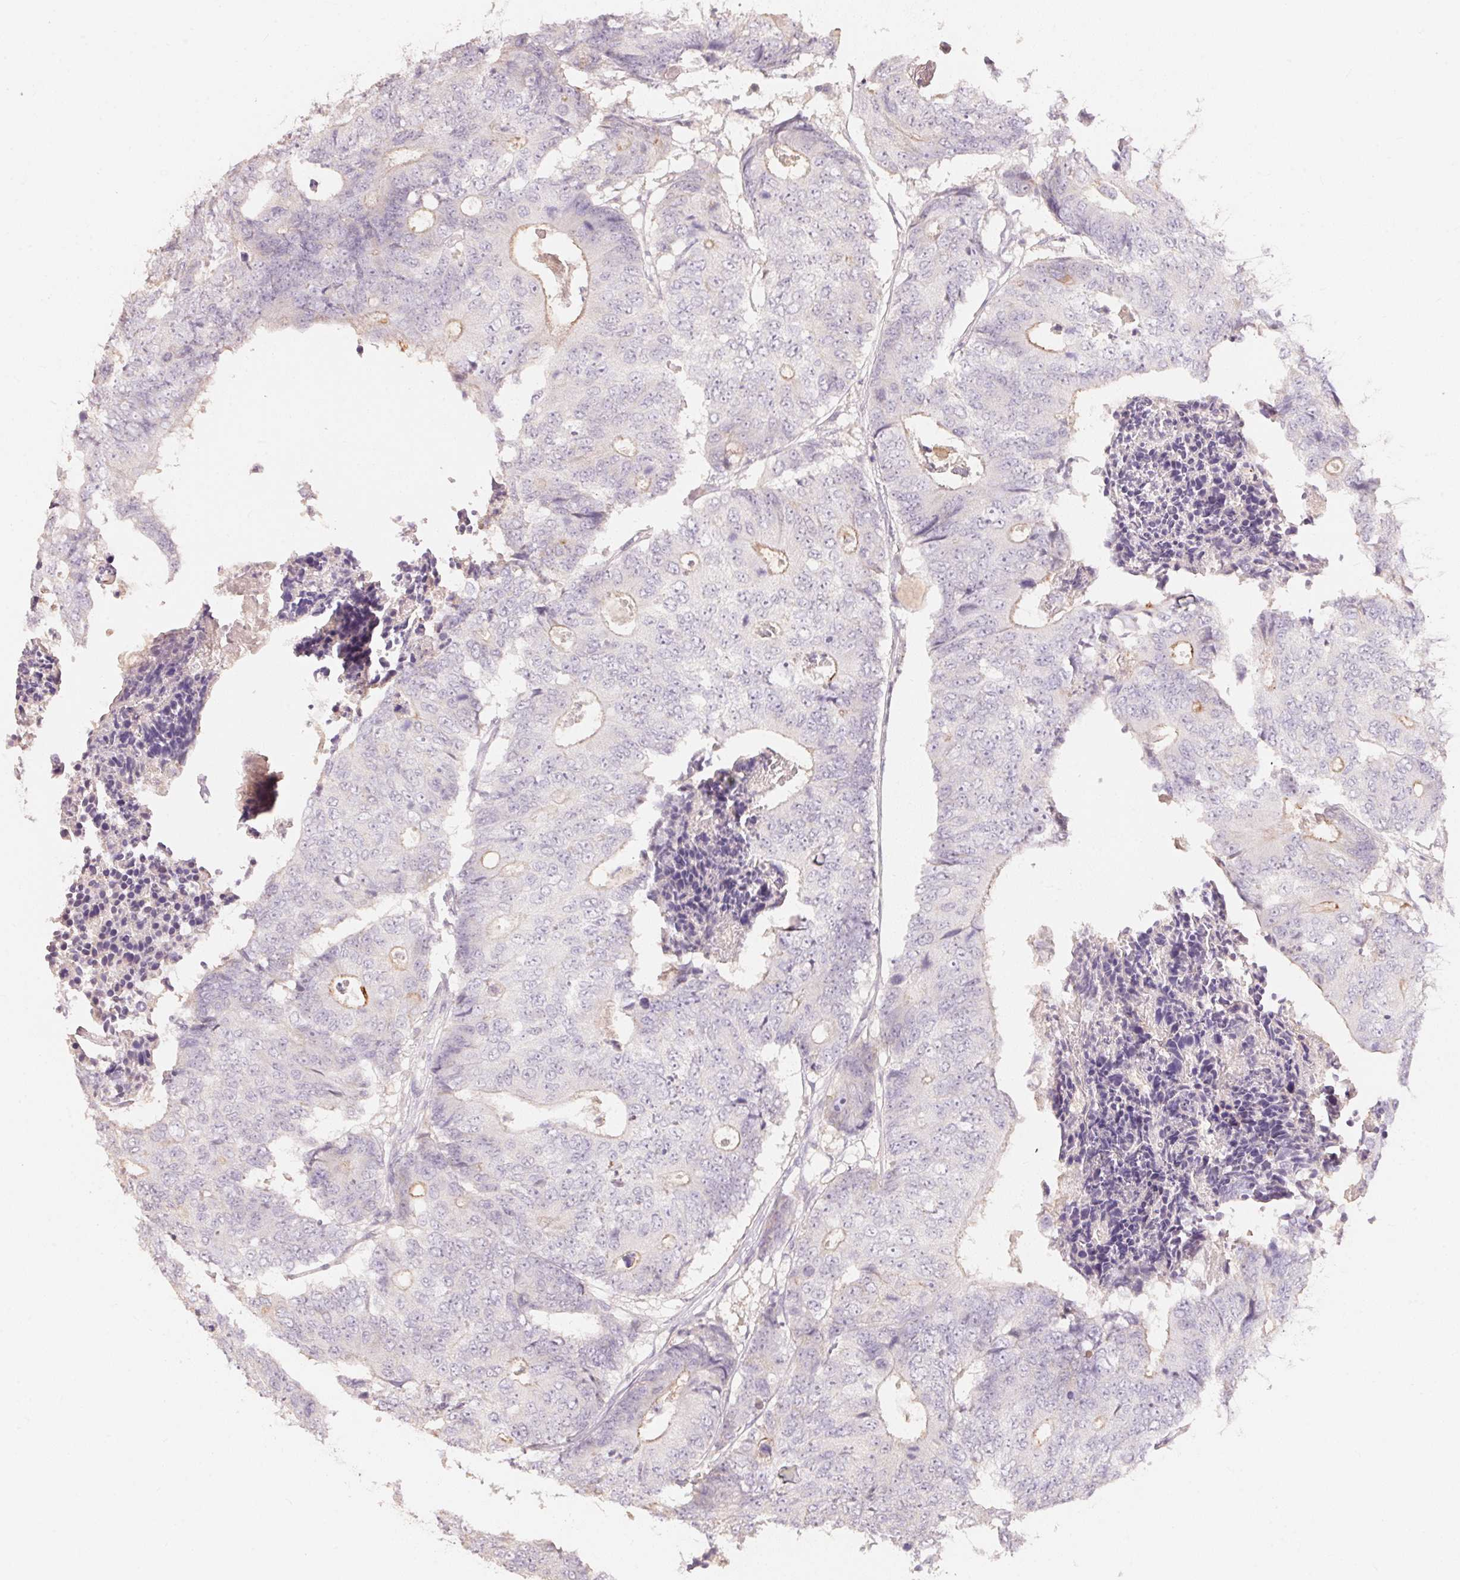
{"staining": {"intensity": "weak", "quantity": "<25%", "location": "cytoplasmic/membranous"}, "tissue": "colorectal cancer", "cell_type": "Tumor cells", "image_type": "cancer", "snomed": [{"axis": "morphology", "description": "Adenocarcinoma, NOS"}, {"axis": "topography", "description": "Colon"}], "caption": "IHC photomicrograph of neoplastic tissue: human colorectal adenocarcinoma stained with DAB (3,3'-diaminobenzidine) reveals no significant protein positivity in tumor cells.", "gene": "TP53AIP1", "patient": {"sex": "female", "age": 48}}